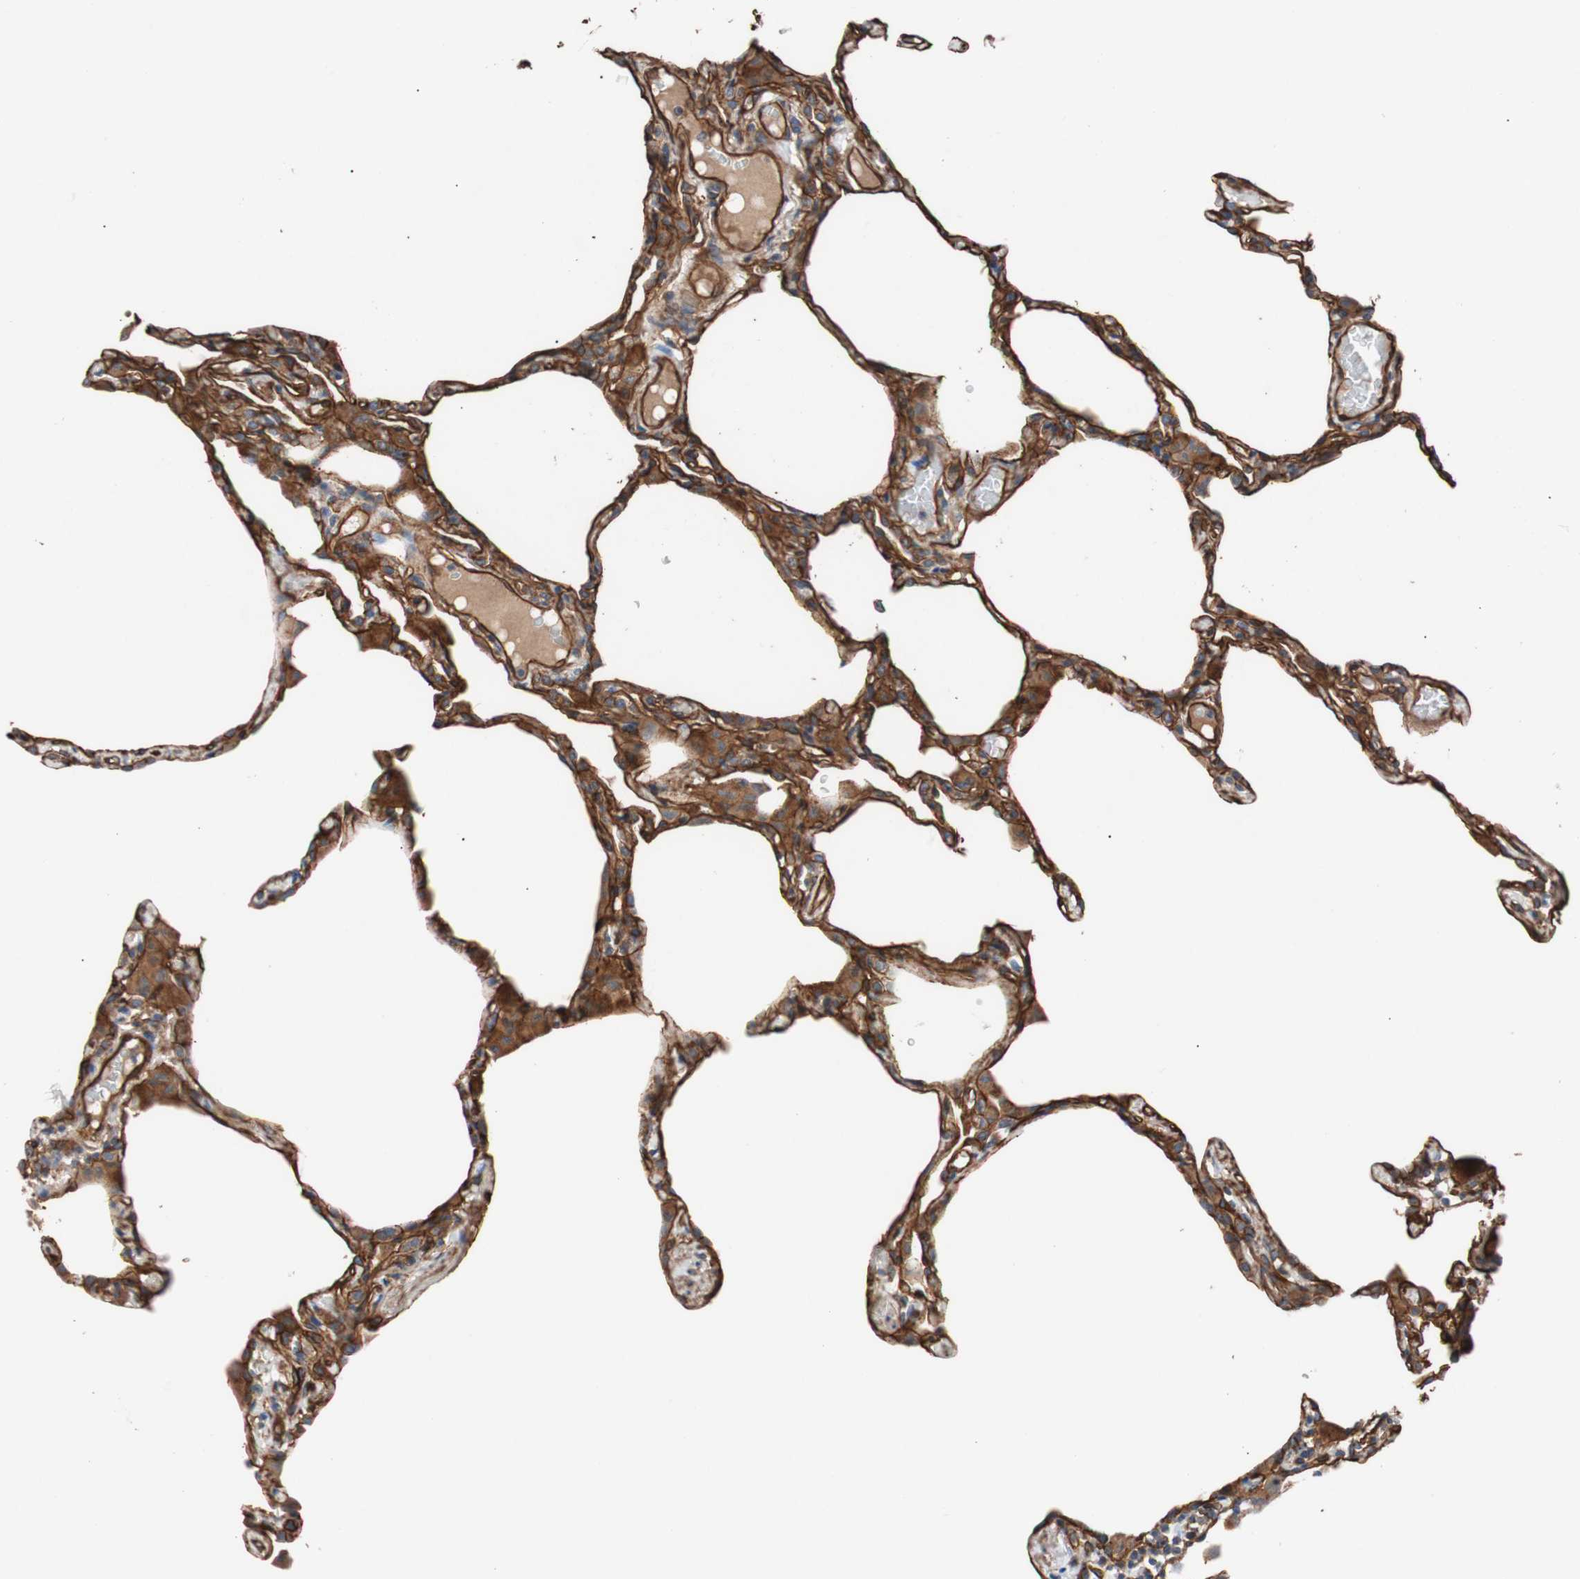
{"staining": {"intensity": "moderate", "quantity": ">75%", "location": "cytoplasmic/membranous"}, "tissue": "lung", "cell_type": "Alveolar cells", "image_type": "normal", "snomed": [{"axis": "morphology", "description": "Normal tissue, NOS"}, {"axis": "topography", "description": "Lung"}], "caption": "IHC photomicrograph of benign human lung stained for a protein (brown), which shows medium levels of moderate cytoplasmic/membranous staining in approximately >75% of alveolar cells.", "gene": "SPINT1", "patient": {"sex": "female", "age": 49}}